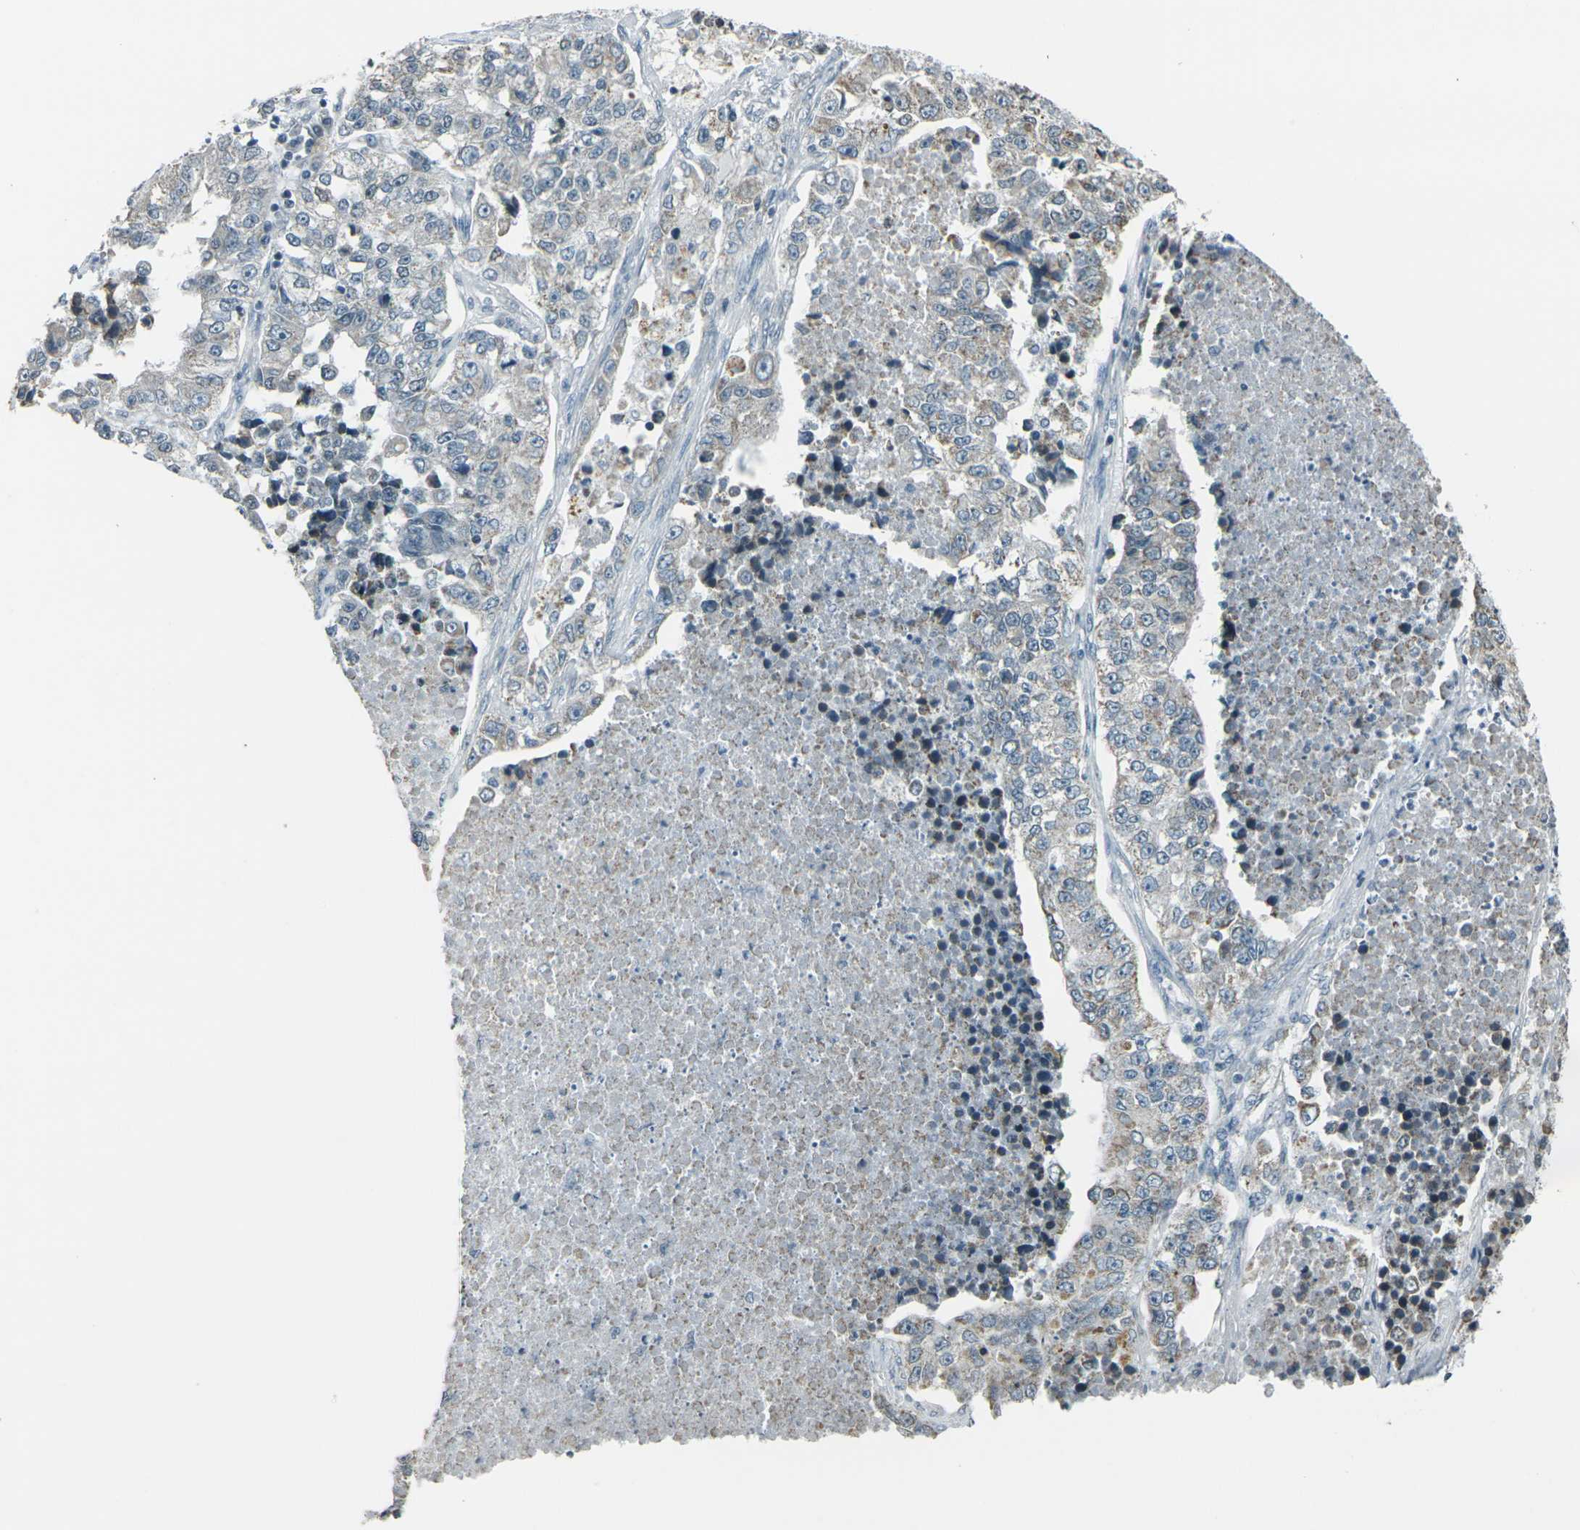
{"staining": {"intensity": "weak", "quantity": "<25%", "location": "cytoplasmic/membranous"}, "tissue": "lung cancer", "cell_type": "Tumor cells", "image_type": "cancer", "snomed": [{"axis": "morphology", "description": "Adenocarcinoma, NOS"}, {"axis": "topography", "description": "Lung"}], "caption": "This is an immunohistochemistry (IHC) image of lung adenocarcinoma. There is no positivity in tumor cells.", "gene": "H2BC1", "patient": {"sex": "male", "age": 49}}